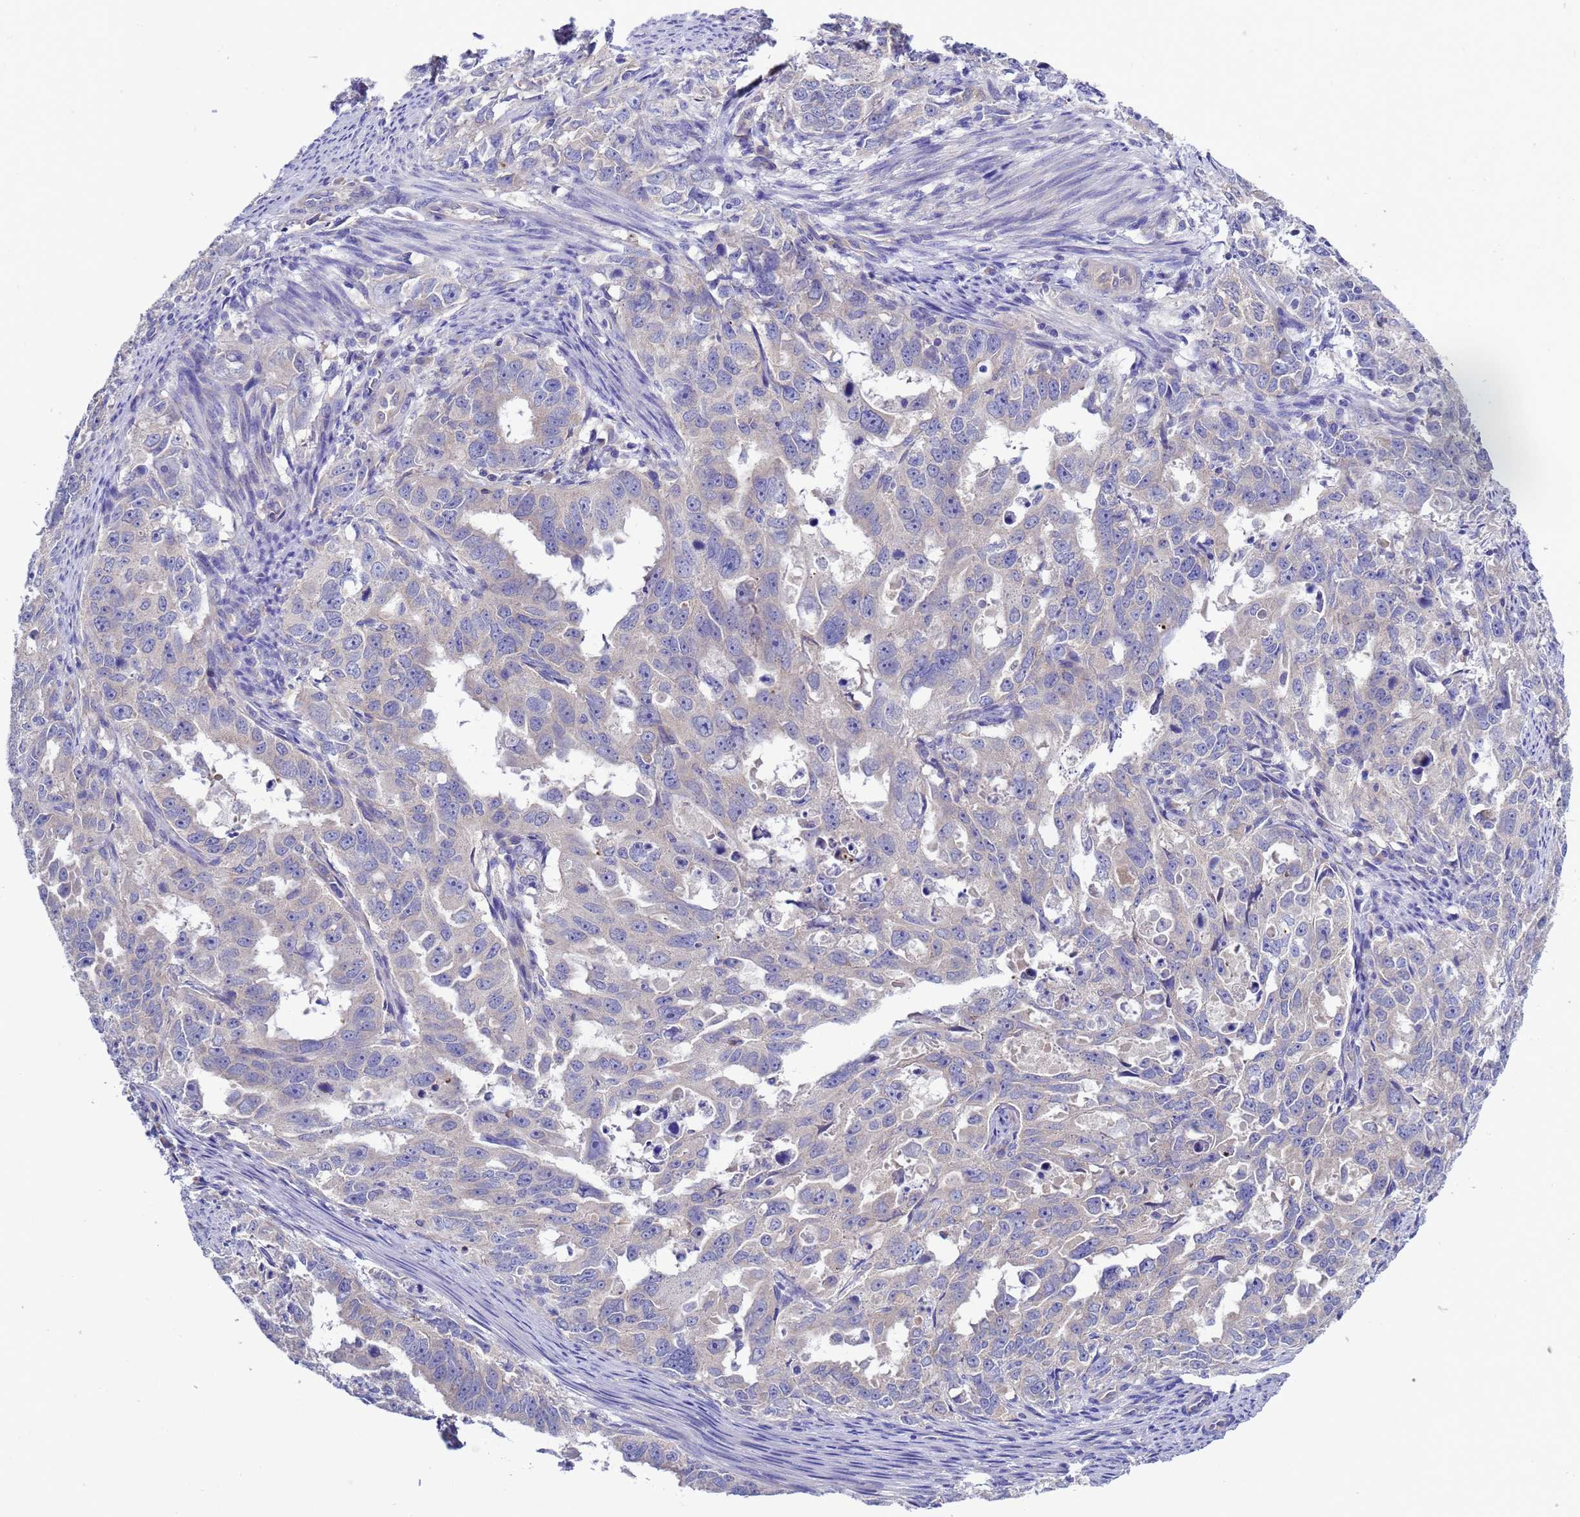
{"staining": {"intensity": "negative", "quantity": "none", "location": "none"}, "tissue": "endometrial cancer", "cell_type": "Tumor cells", "image_type": "cancer", "snomed": [{"axis": "morphology", "description": "Adenocarcinoma, NOS"}, {"axis": "topography", "description": "Endometrium"}], "caption": "High power microscopy photomicrograph of an immunohistochemistry photomicrograph of adenocarcinoma (endometrial), revealing no significant expression in tumor cells.", "gene": "RC3H2", "patient": {"sex": "female", "age": 65}}